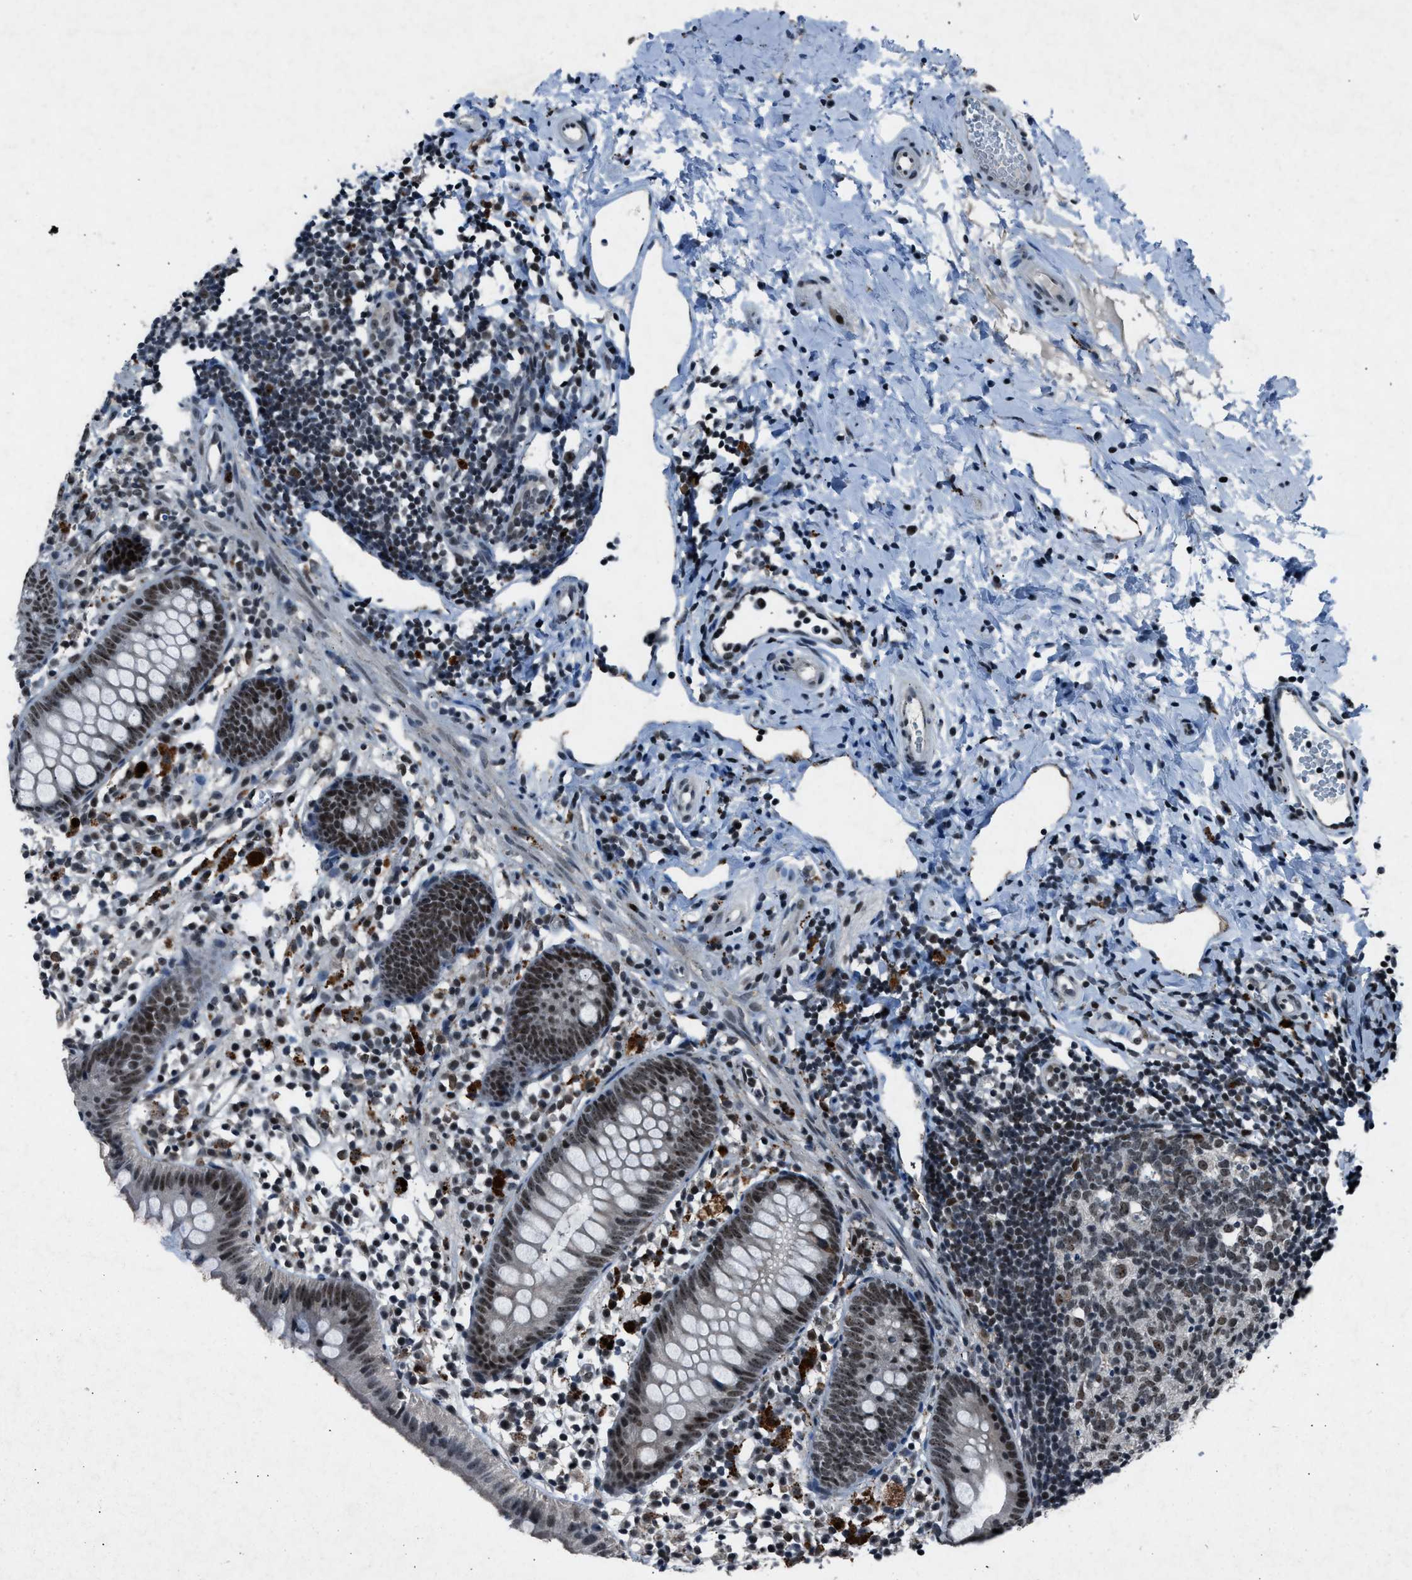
{"staining": {"intensity": "moderate", "quantity": ">75%", "location": "nuclear"}, "tissue": "appendix", "cell_type": "Glandular cells", "image_type": "normal", "snomed": [{"axis": "morphology", "description": "Normal tissue, NOS"}, {"axis": "topography", "description": "Appendix"}], "caption": "IHC (DAB (3,3'-diaminobenzidine)) staining of unremarkable human appendix demonstrates moderate nuclear protein staining in approximately >75% of glandular cells.", "gene": "ADCY1", "patient": {"sex": "female", "age": 20}}